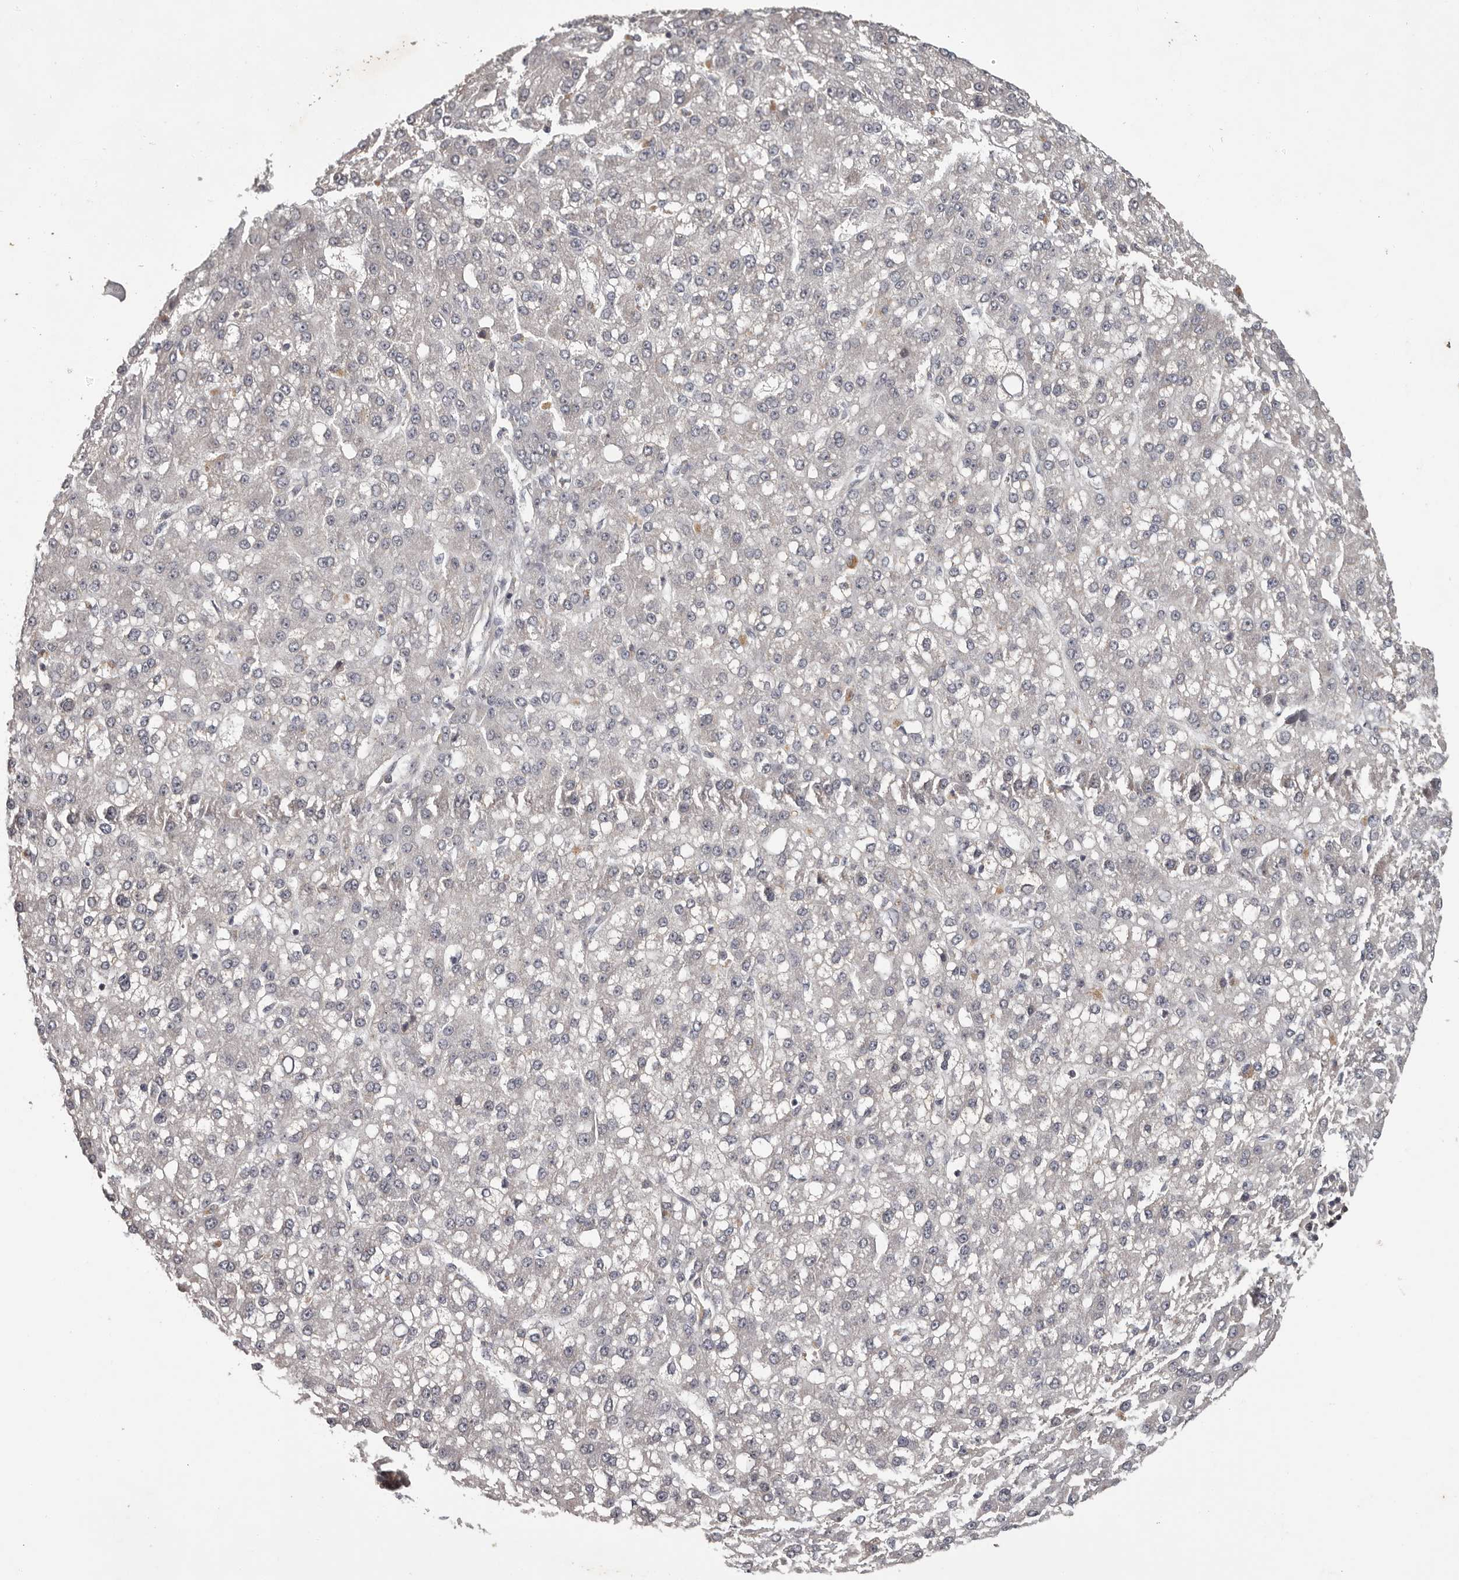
{"staining": {"intensity": "negative", "quantity": "none", "location": "none"}, "tissue": "liver cancer", "cell_type": "Tumor cells", "image_type": "cancer", "snomed": [{"axis": "morphology", "description": "Carcinoma, Hepatocellular, NOS"}, {"axis": "topography", "description": "Liver"}], "caption": "High power microscopy histopathology image of an immunohistochemistry (IHC) photomicrograph of hepatocellular carcinoma (liver), revealing no significant staining in tumor cells.", "gene": "ANKRD44", "patient": {"sex": "male", "age": 67}}